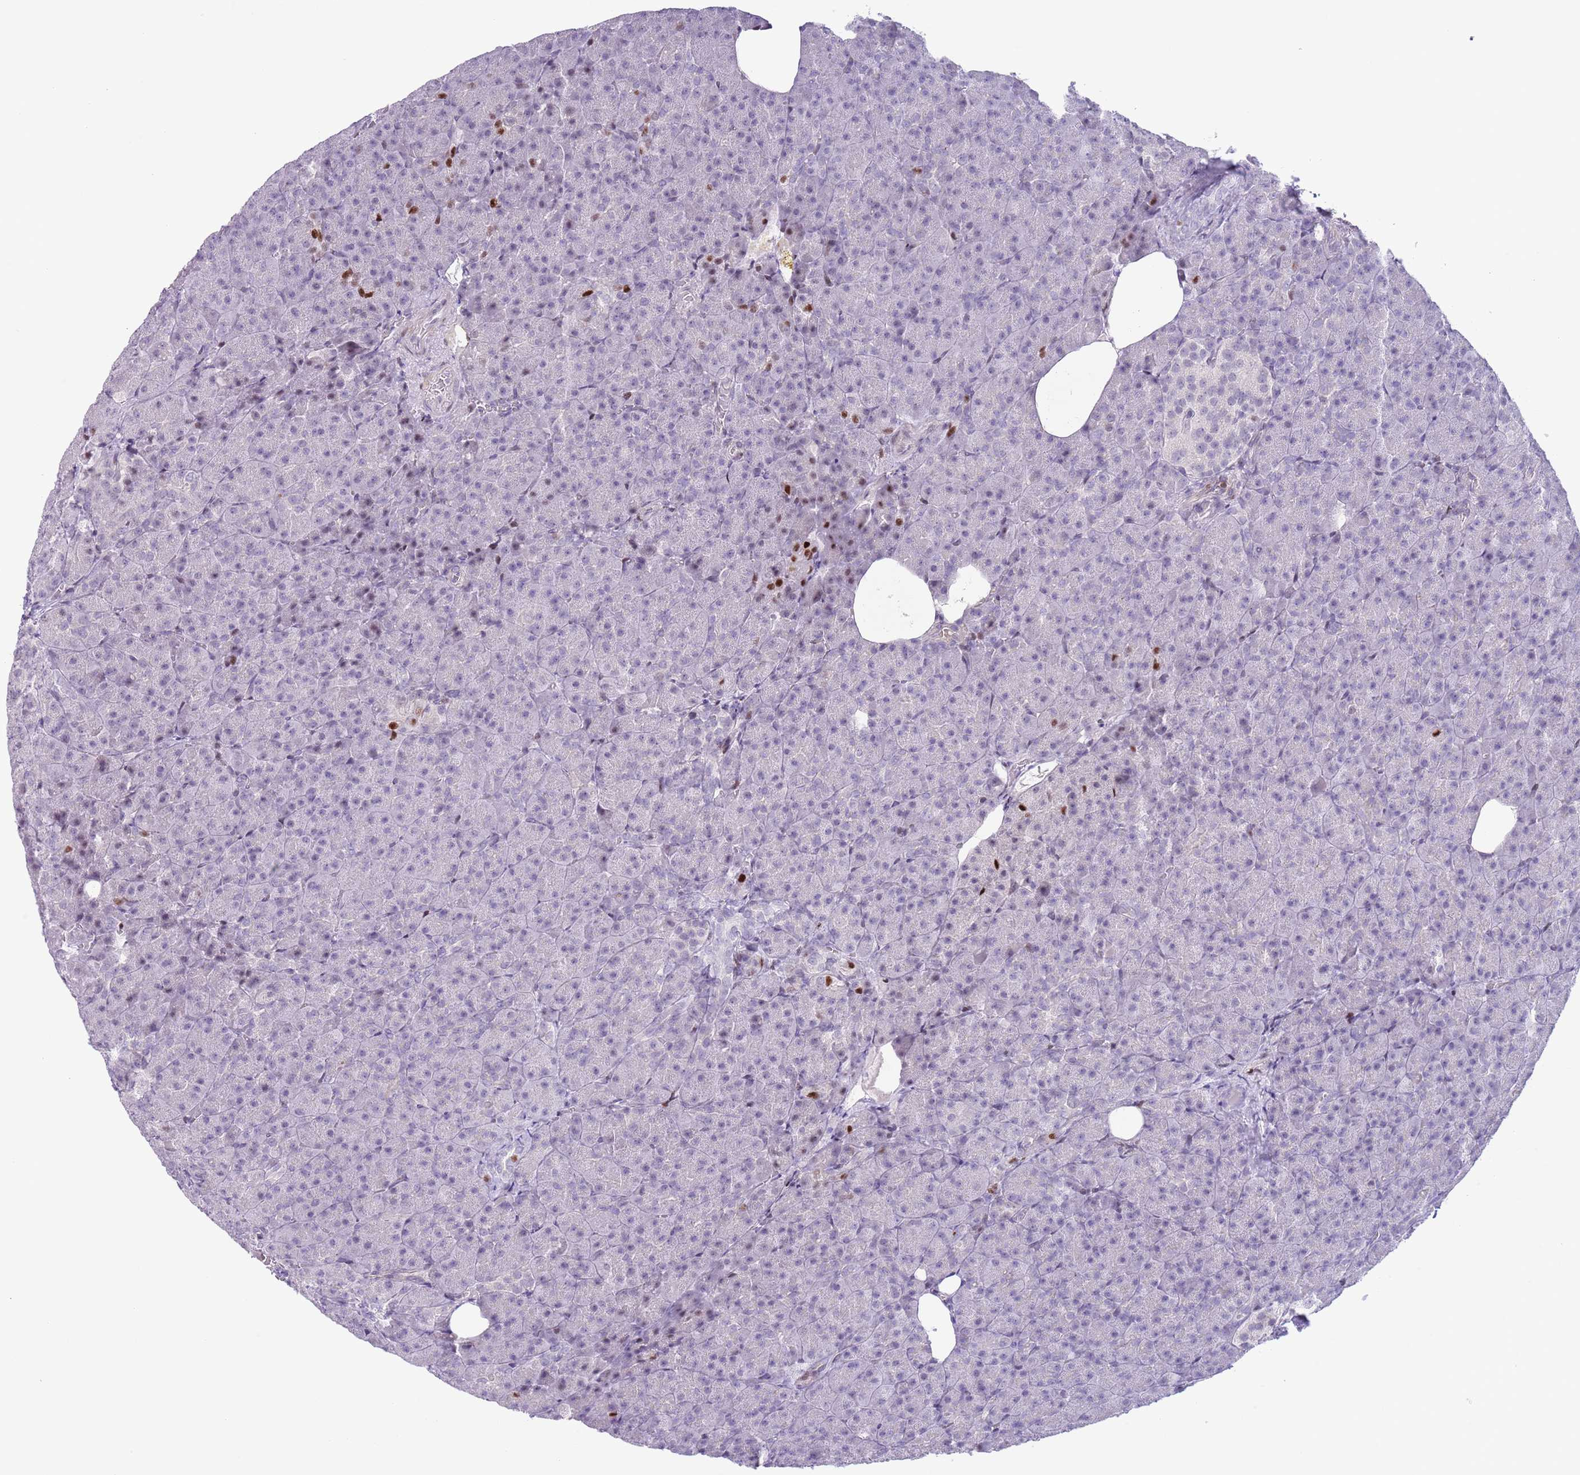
{"staining": {"intensity": "strong", "quantity": "<25%", "location": "nuclear"}, "tissue": "pancreas", "cell_type": "Exocrine glandular cells", "image_type": "normal", "snomed": [{"axis": "morphology", "description": "Normal tissue, NOS"}, {"axis": "topography", "description": "Pancreas"}], "caption": "Strong nuclear staining is appreciated in about <25% of exocrine glandular cells in normal pancreas.", "gene": "MFSD10", "patient": {"sex": "female", "age": 74}}